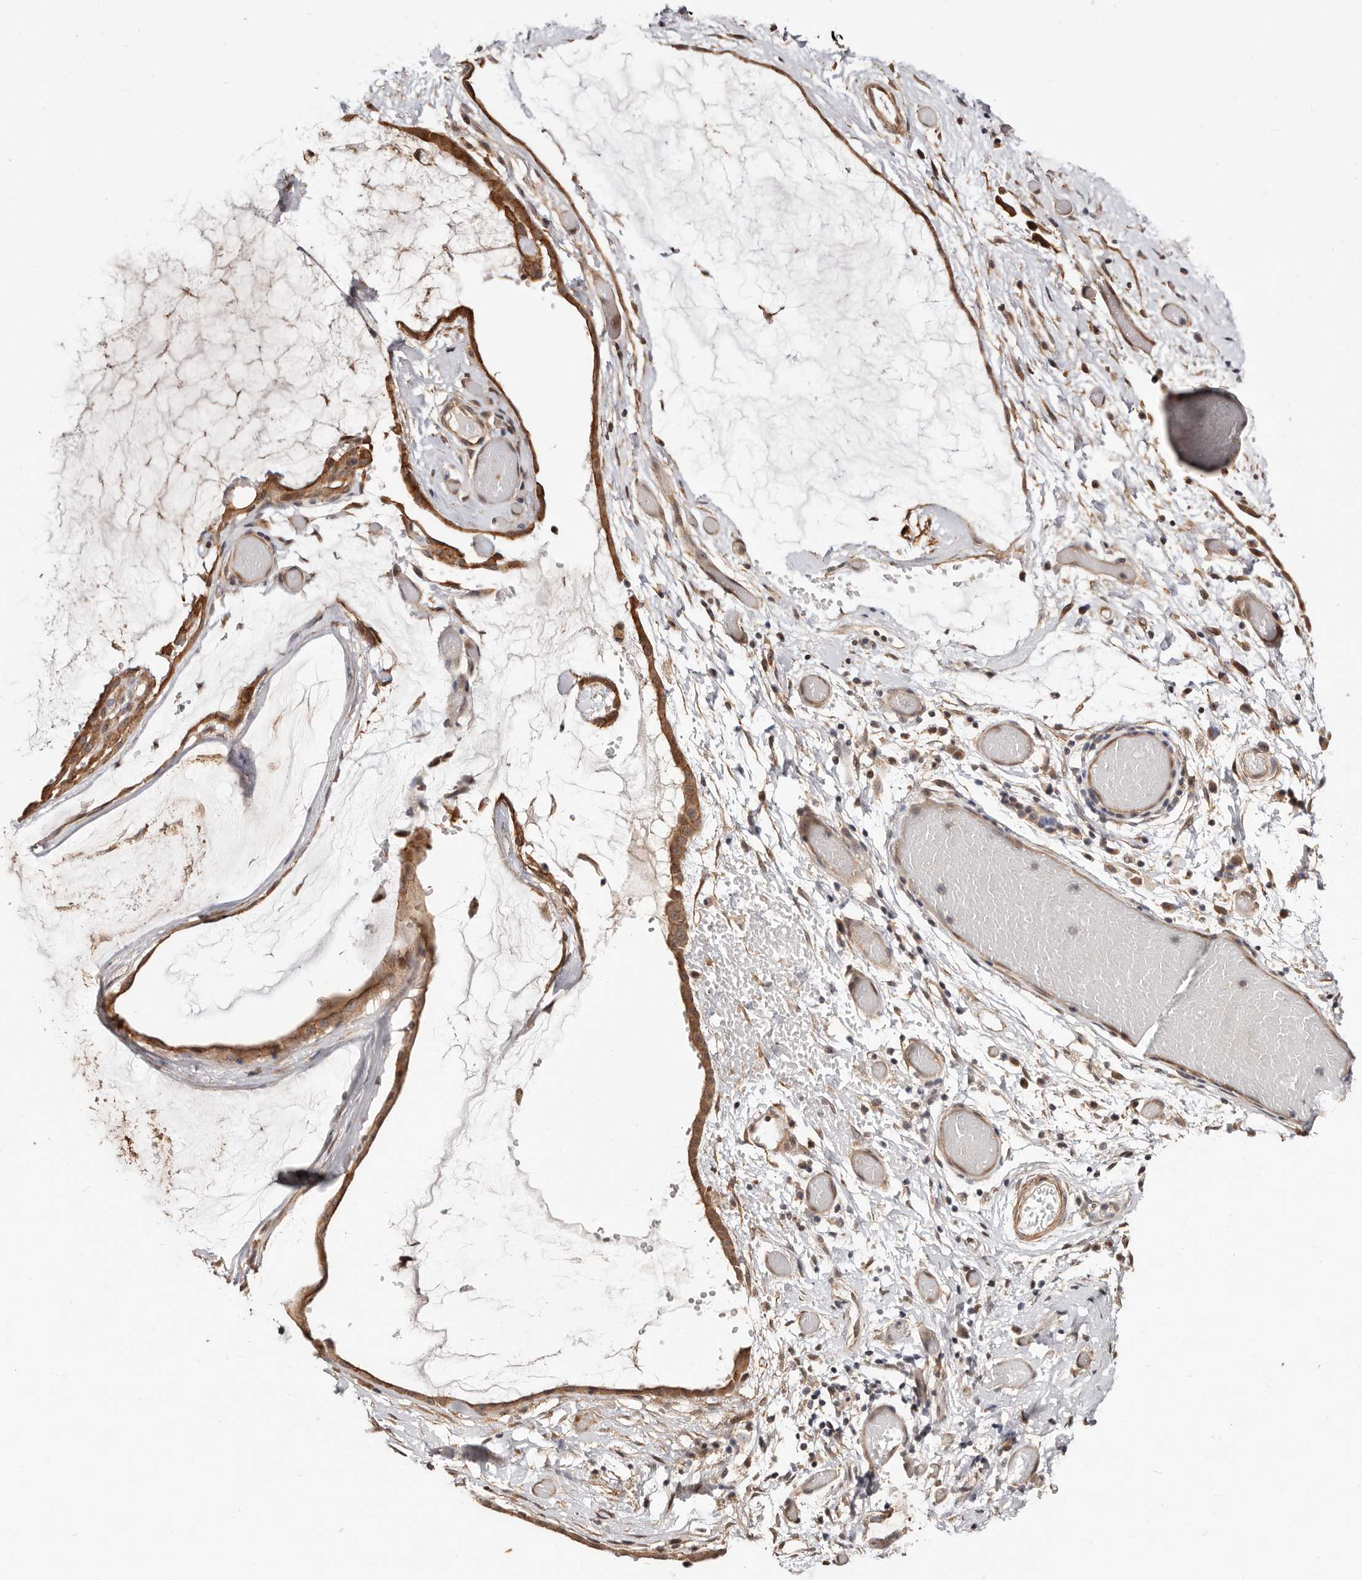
{"staining": {"intensity": "moderate", "quantity": ">75%", "location": "cytoplasmic/membranous"}, "tissue": "ovarian cancer", "cell_type": "Tumor cells", "image_type": "cancer", "snomed": [{"axis": "morphology", "description": "Cystadenocarcinoma, mucinous, NOS"}, {"axis": "topography", "description": "Ovary"}], "caption": "The photomicrograph shows staining of ovarian cancer (mucinous cystadenocarcinoma), revealing moderate cytoplasmic/membranous protein staining (brown color) within tumor cells.", "gene": "TRIP13", "patient": {"sex": "female", "age": 39}}